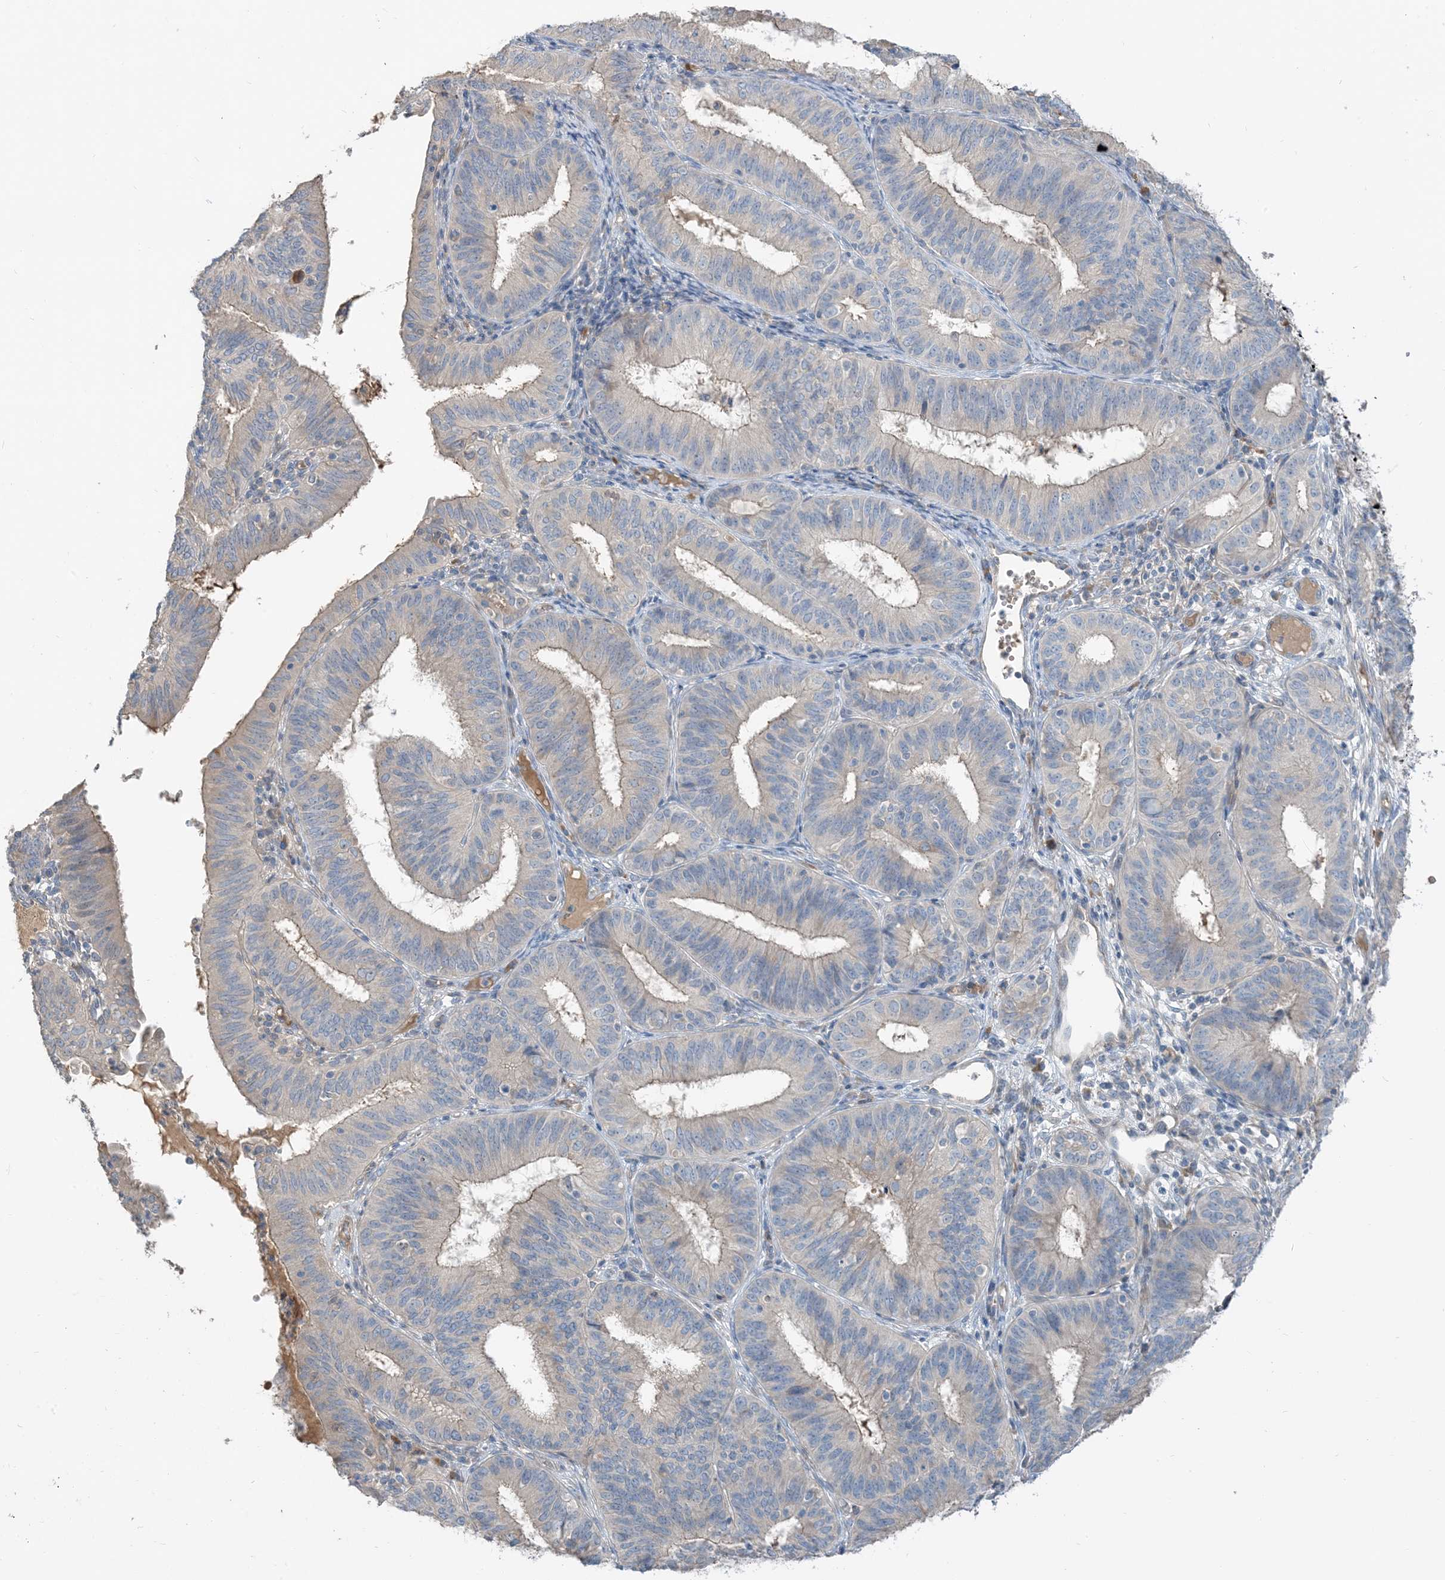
{"staining": {"intensity": "negative", "quantity": "none", "location": "none"}, "tissue": "endometrial cancer", "cell_type": "Tumor cells", "image_type": "cancer", "snomed": [{"axis": "morphology", "description": "Adenocarcinoma, NOS"}, {"axis": "topography", "description": "Endometrium"}], "caption": "High magnification brightfield microscopy of endometrial adenocarcinoma stained with DAB (3,3'-diaminobenzidine) (brown) and counterstained with hematoxylin (blue): tumor cells show no significant positivity.", "gene": "USP53", "patient": {"sex": "female", "age": 51}}